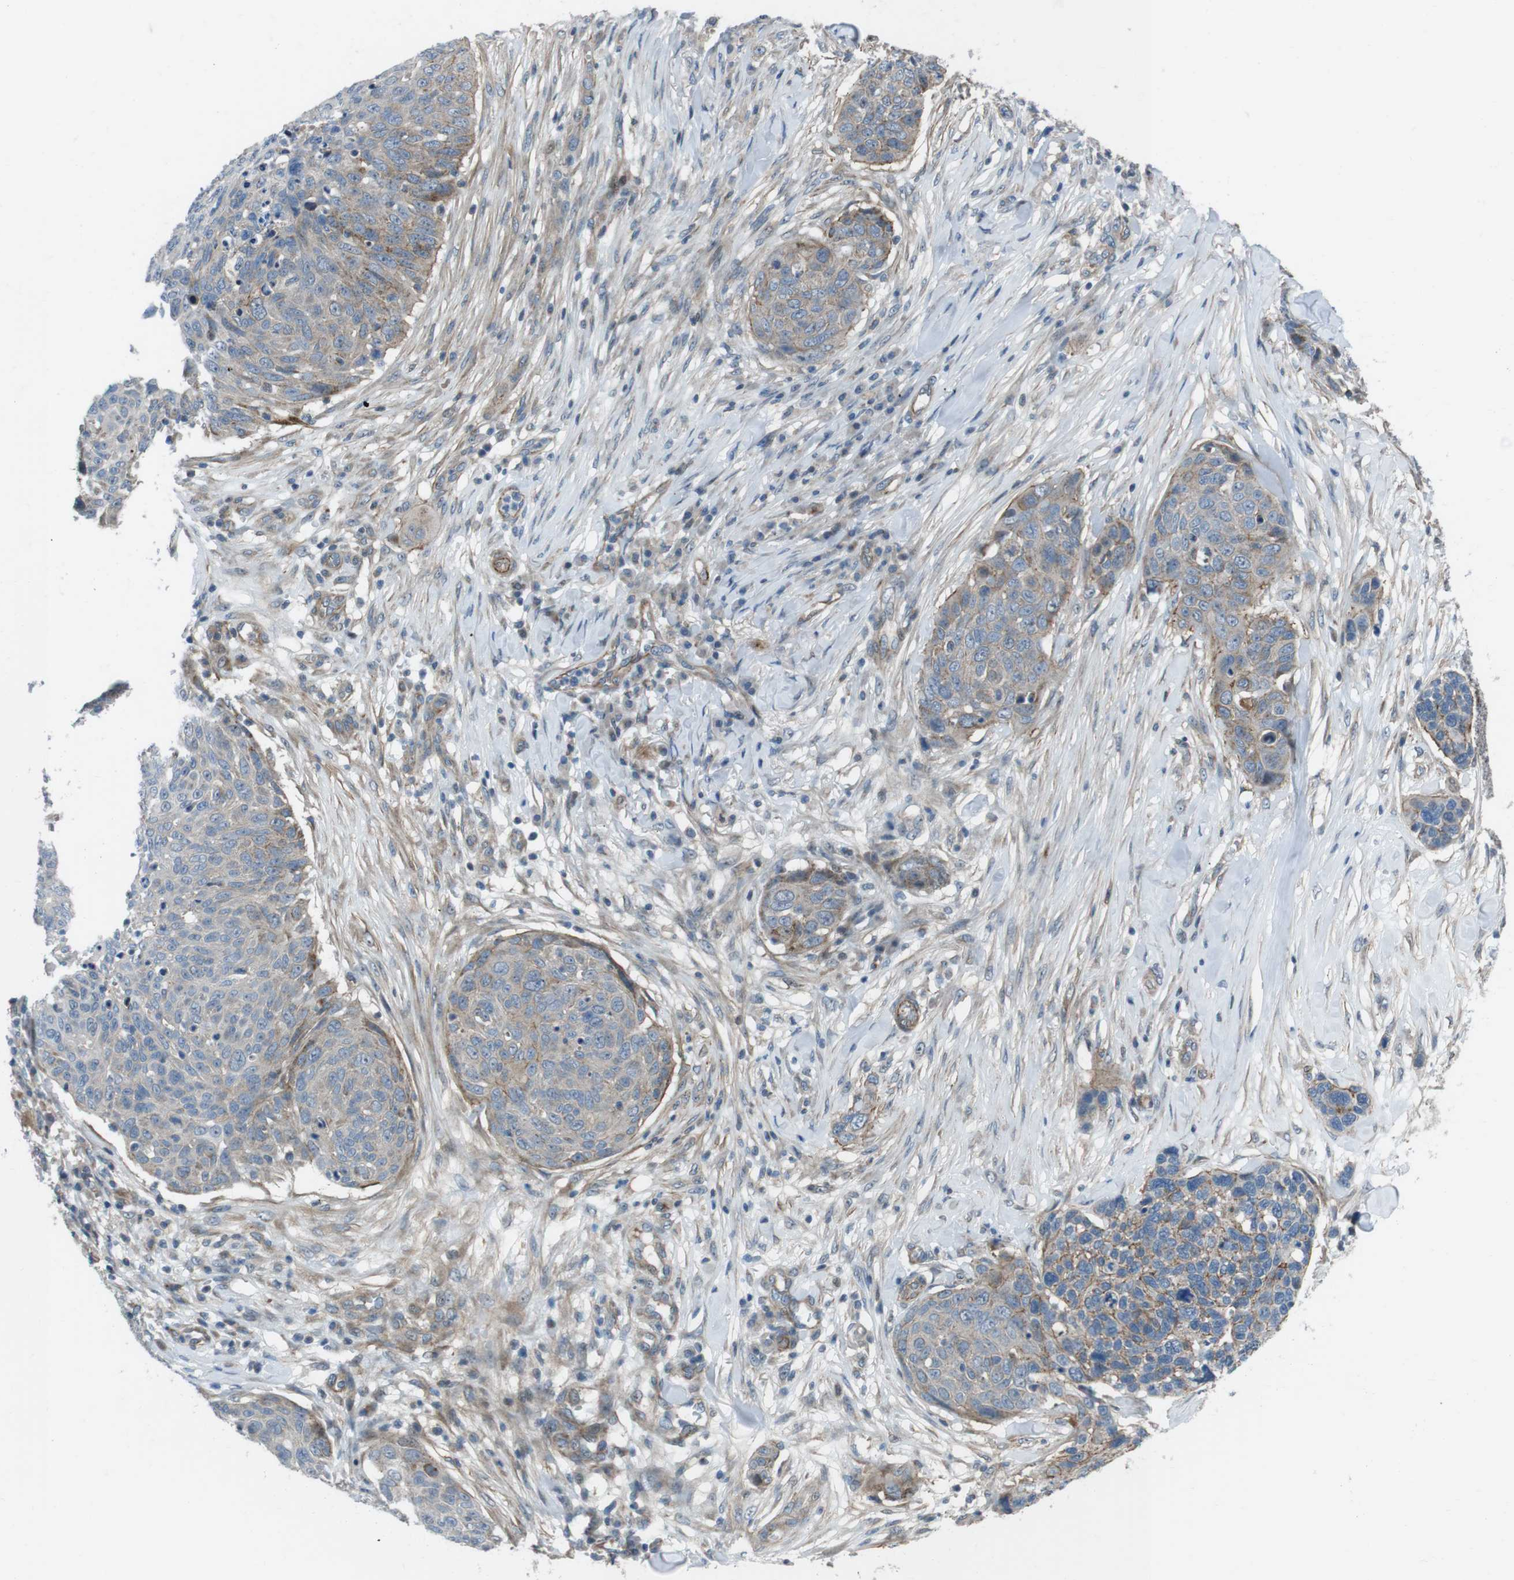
{"staining": {"intensity": "negative", "quantity": "none", "location": "none"}, "tissue": "skin cancer", "cell_type": "Tumor cells", "image_type": "cancer", "snomed": [{"axis": "morphology", "description": "Squamous cell carcinoma in situ, NOS"}, {"axis": "morphology", "description": "Squamous cell carcinoma, NOS"}, {"axis": "topography", "description": "Skin"}], "caption": "High power microscopy histopathology image of an immunohistochemistry micrograph of skin squamous cell carcinoma in situ, revealing no significant positivity in tumor cells.", "gene": "FAM174B", "patient": {"sex": "male", "age": 93}}